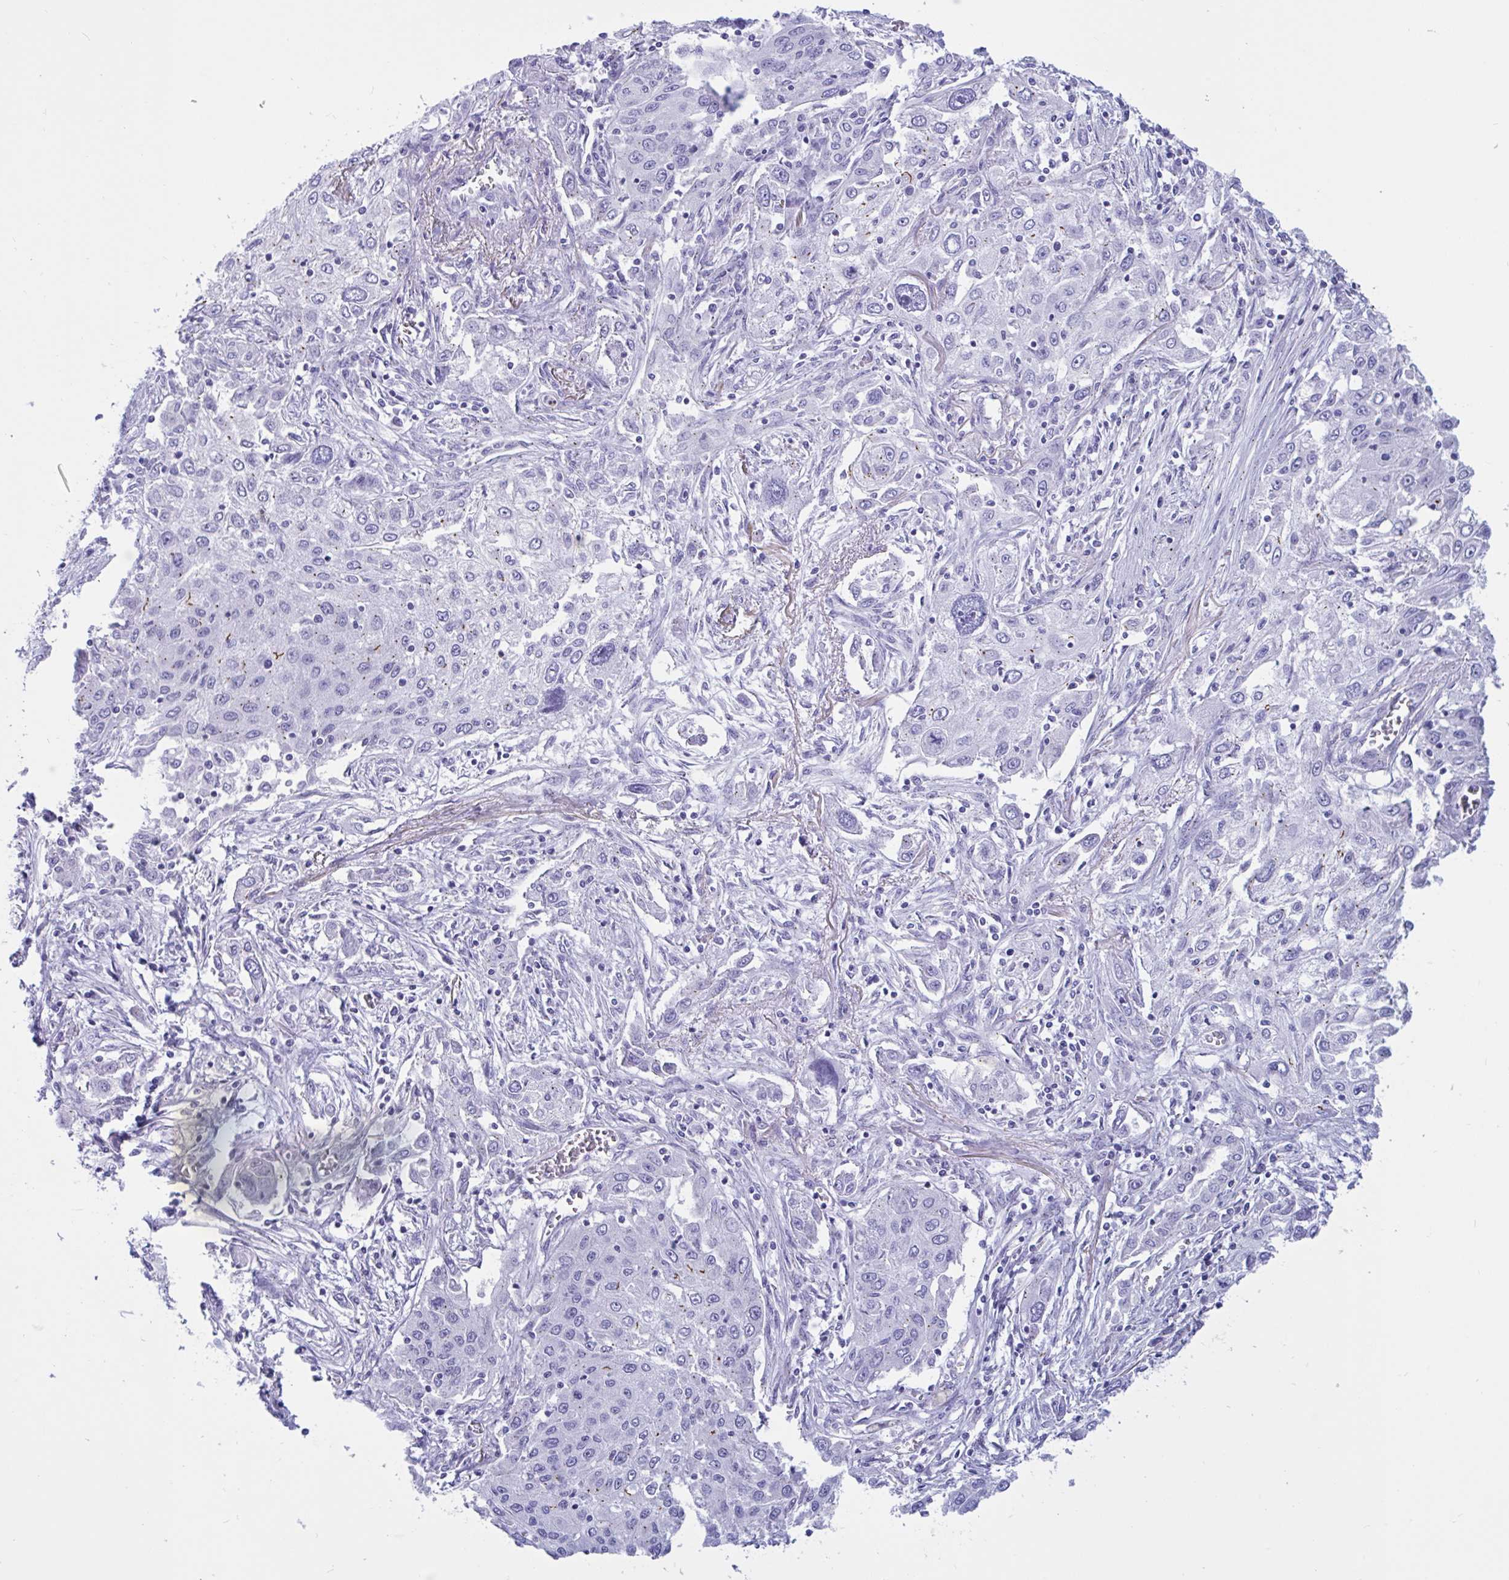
{"staining": {"intensity": "moderate", "quantity": "<25%", "location": "cytoplasmic/membranous"}, "tissue": "lung cancer", "cell_type": "Tumor cells", "image_type": "cancer", "snomed": [{"axis": "morphology", "description": "Squamous cell carcinoma, NOS"}, {"axis": "topography", "description": "Lung"}], "caption": "A brown stain labels moderate cytoplasmic/membranous expression of a protein in human lung squamous cell carcinoma tumor cells.", "gene": "RNASE3", "patient": {"sex": "female", "age": 69}}